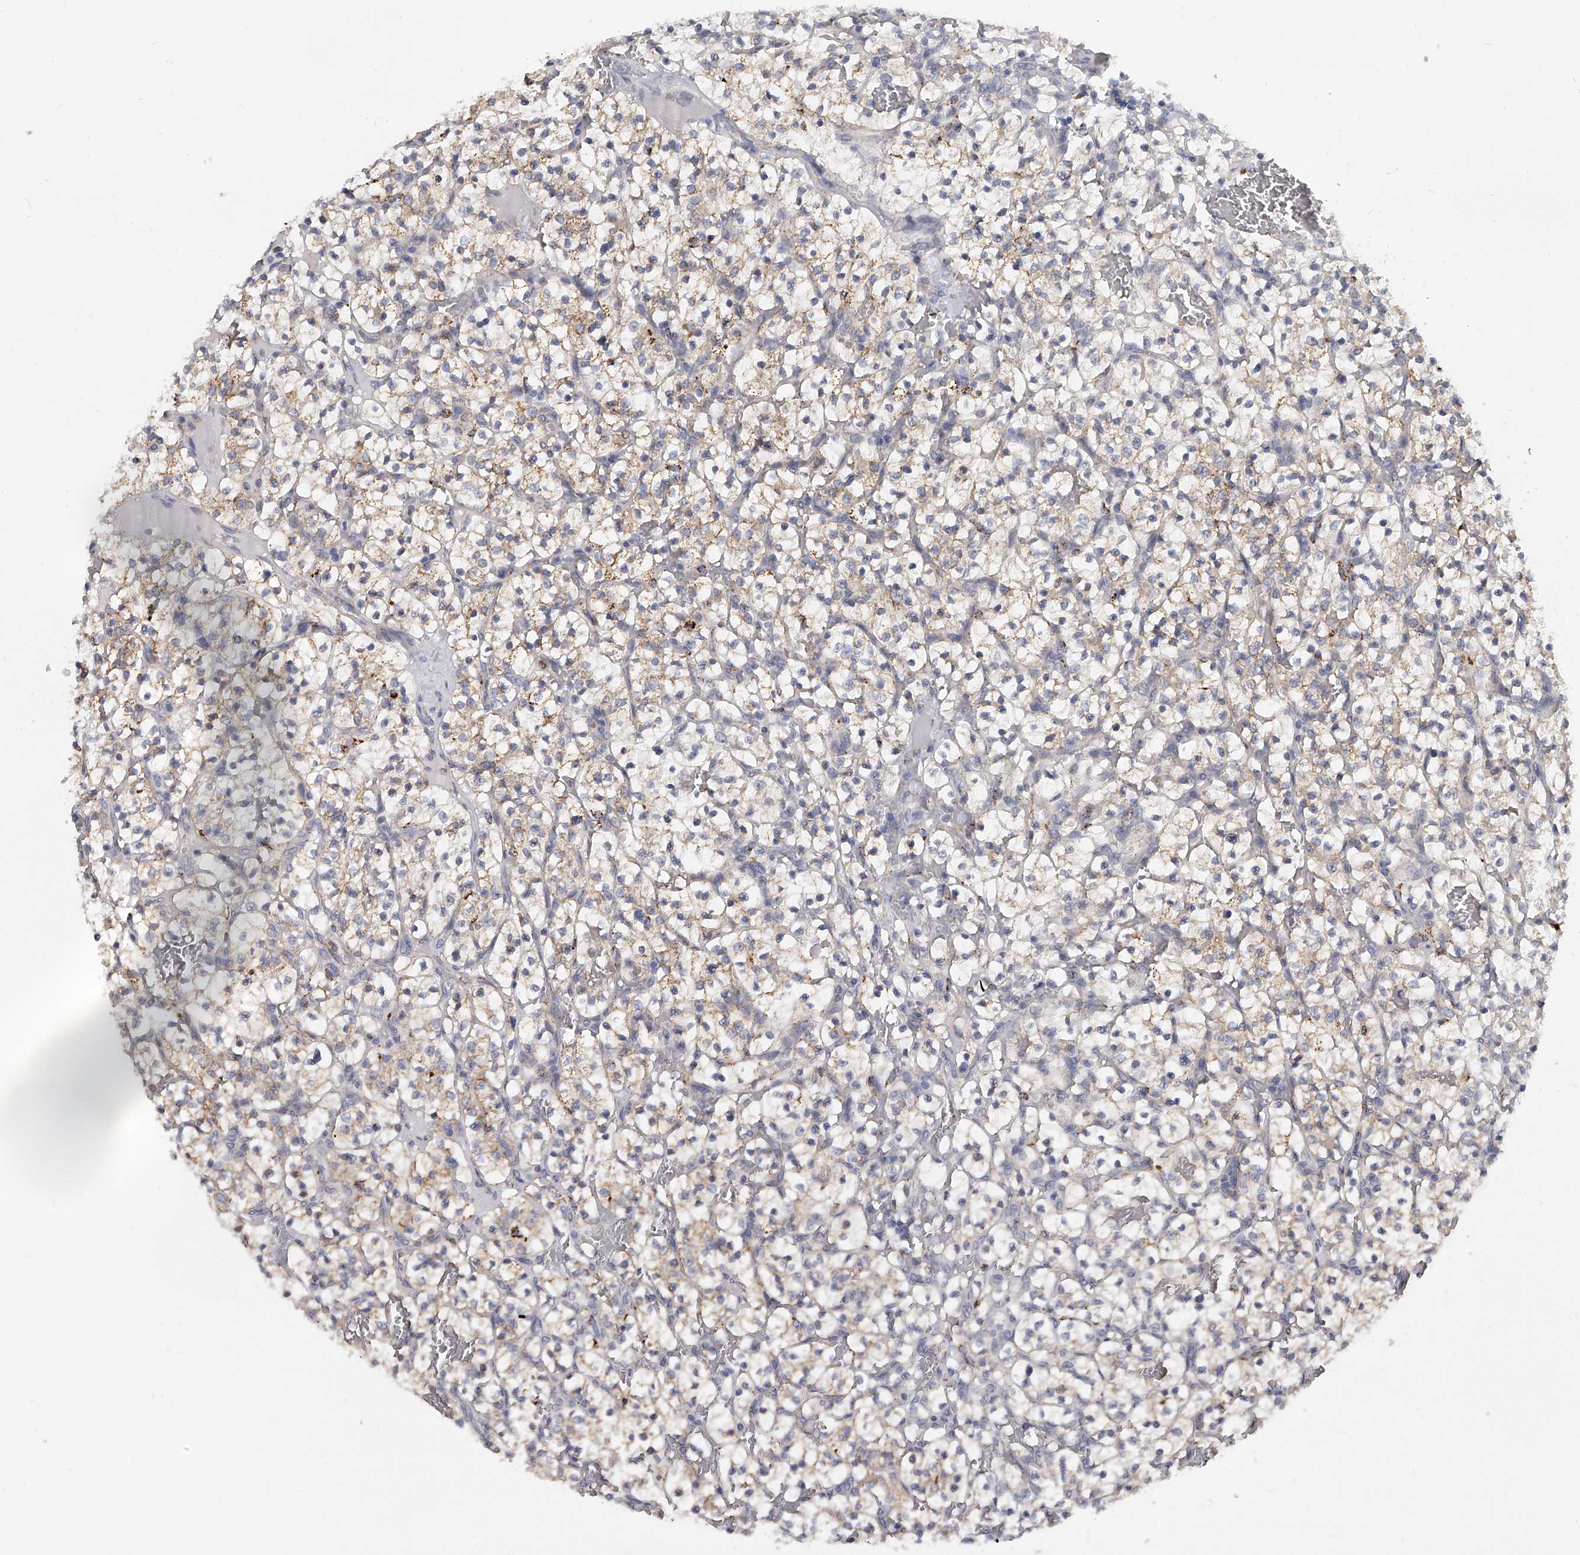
{"staining": {"intensity": "weak", "quantity": "25%-75%", "location": "cytoplasmic/membranous"}, "tissue": "renal cancer", "cell_type": "Tumor cells", "image_type": "cancer", "snomed": [{"axis": "morphology", "description": "Adenocarcinoma, NOS"}, {"axis": "topography", "description": "Kidney"}], "caption": "Human renal adenocarcinoma stained with a brown dye reveals weak cytoplasmic/membranous positive staining in about 25%-75% of tumor cells.", "gene": "KLHL7", "patient": {"sex": "female", "age": 57}}